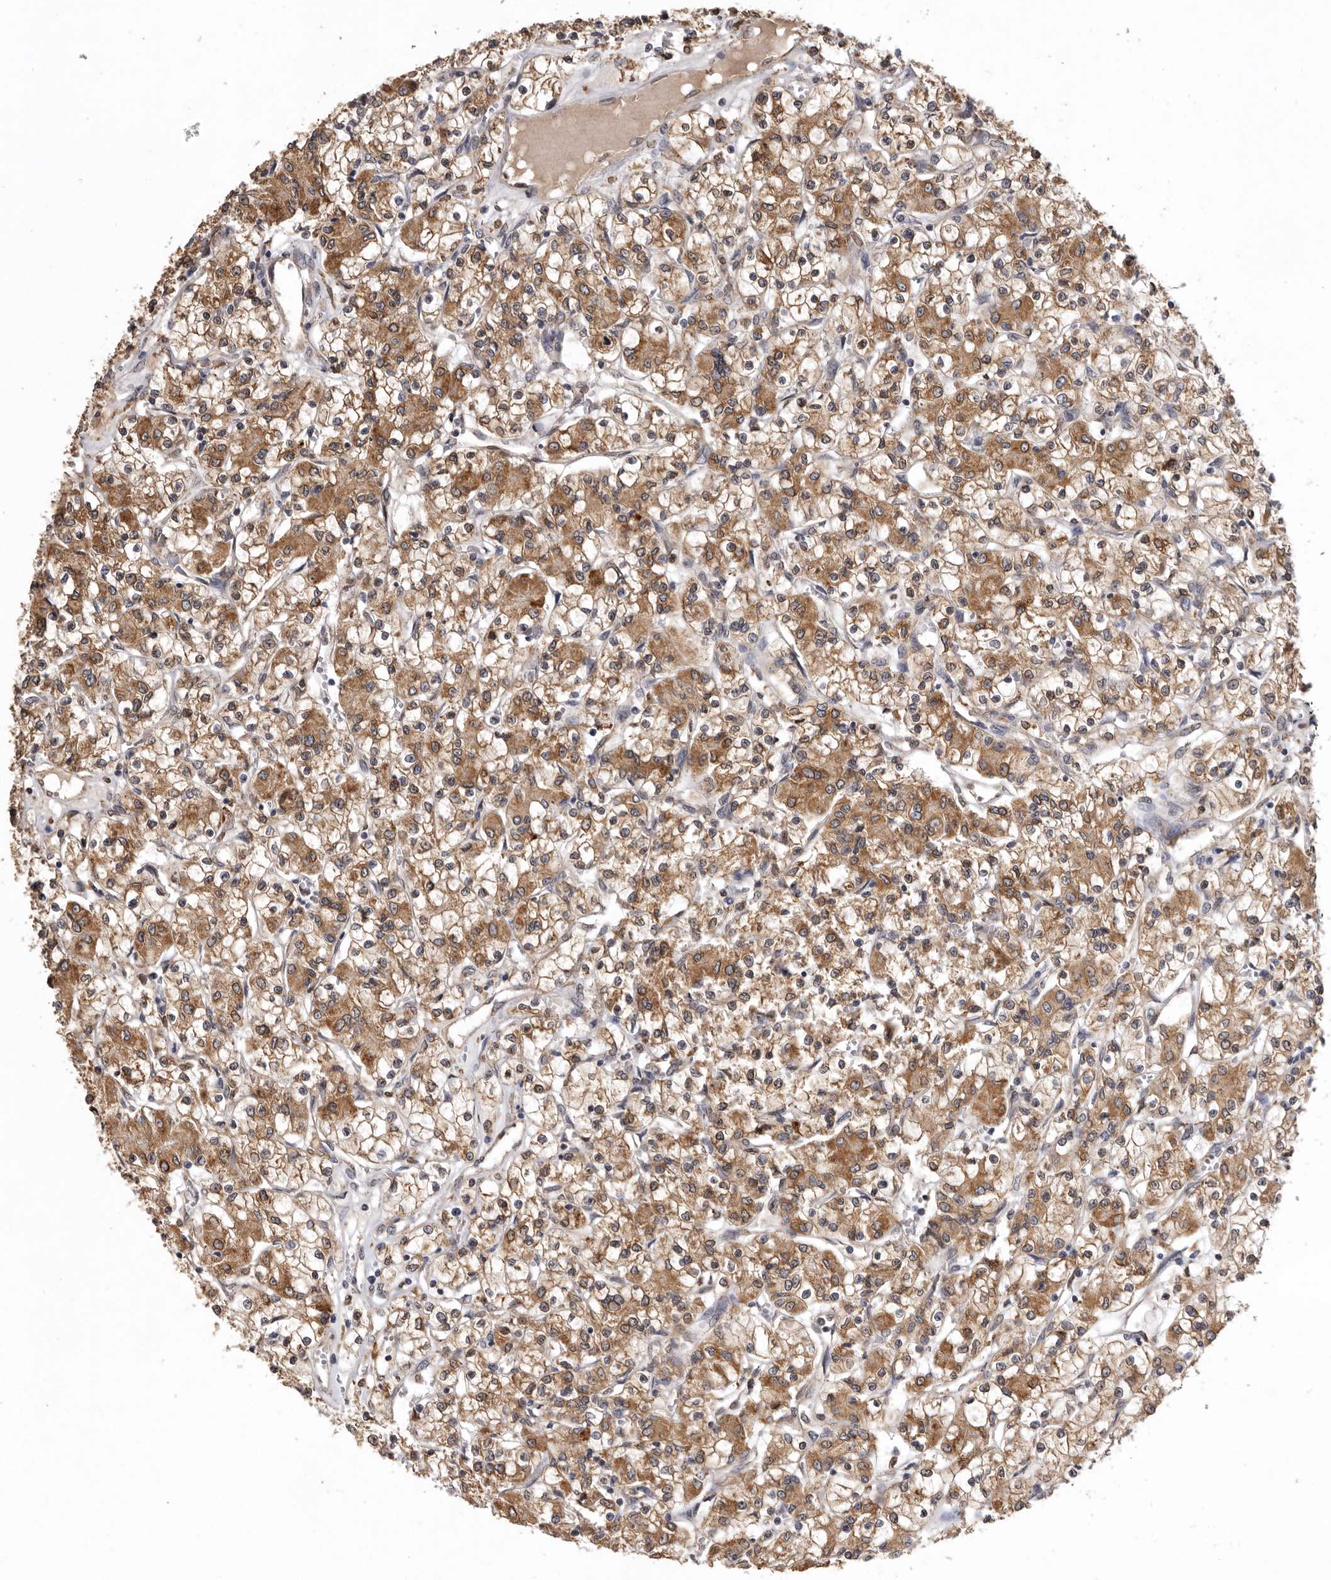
{"staining": {"intensity": "moderate", "quantity": ">75%", "location": "cytoplasmic/membranous"}, "tissue": "renal cancer", "cell_type": "Tumor cells", "image_type": "cancer", "snomed": [{"axis": "morphology", "description": "Adenocarcinoma, NOS"}, {"axis": "topography", "description": "Kidney"}], "caption": "A high-resolution photomicrograph shows immunohistochemistry (IHC) staining of renal adenocarcinoma, which displays moderate cytoplasmic/membranous staining in about >75% of tumor cells. The staining is performed using DAB brown chromogen to label protein expression. The nuclei are counter-stained blue using hematoxylin.", "gene": "INKA2", "patient": {"sex": "female", "age": 59}}